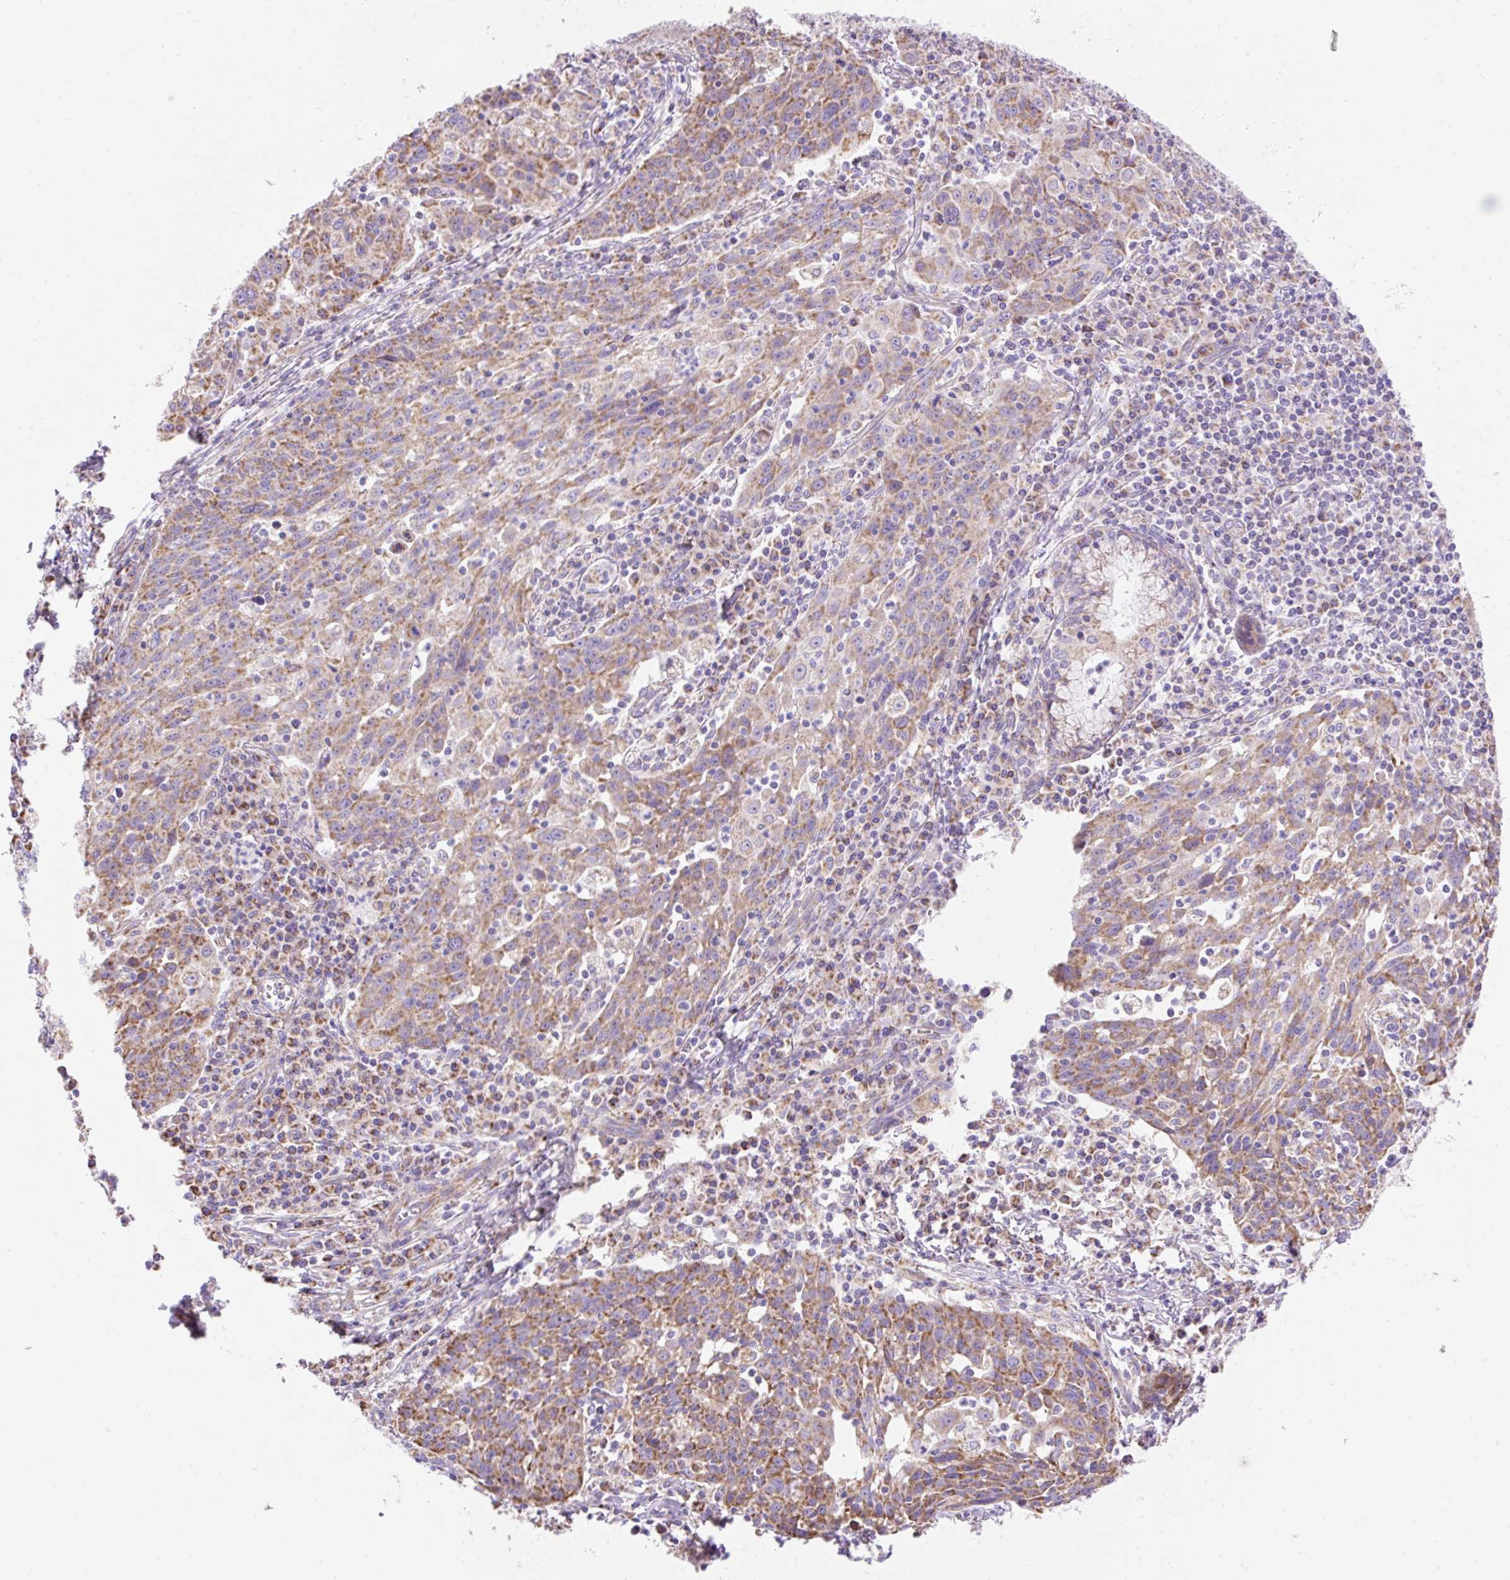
{"staining": {"intensity": "moderate", "quantity": ">75%", "location": "cytoplasmic/membranous"}, "tissue": "lung cancer", "cell_type": "Tumor cells", "image_type": "cancer", "snomed": [{"axis": "morphology", "description": "Squamous cell carcinoma, NOS"}, {"axis": "morphology", "description": "Squamous cell carcinoma, metastatic, NOS"}, {"axis": "topography", "description": "Bronchus"}, {"axis": "topography", "description": "Lung"}], "caption": "Tumor cells exhibit medium levels of moderate cytoplasmic/membranous positivity in approximately >75% of cells in human lung metastatic squamous cell carcinoma.", "gene": "DAAM2", "patient": {"sex": "male", "age": 62}}